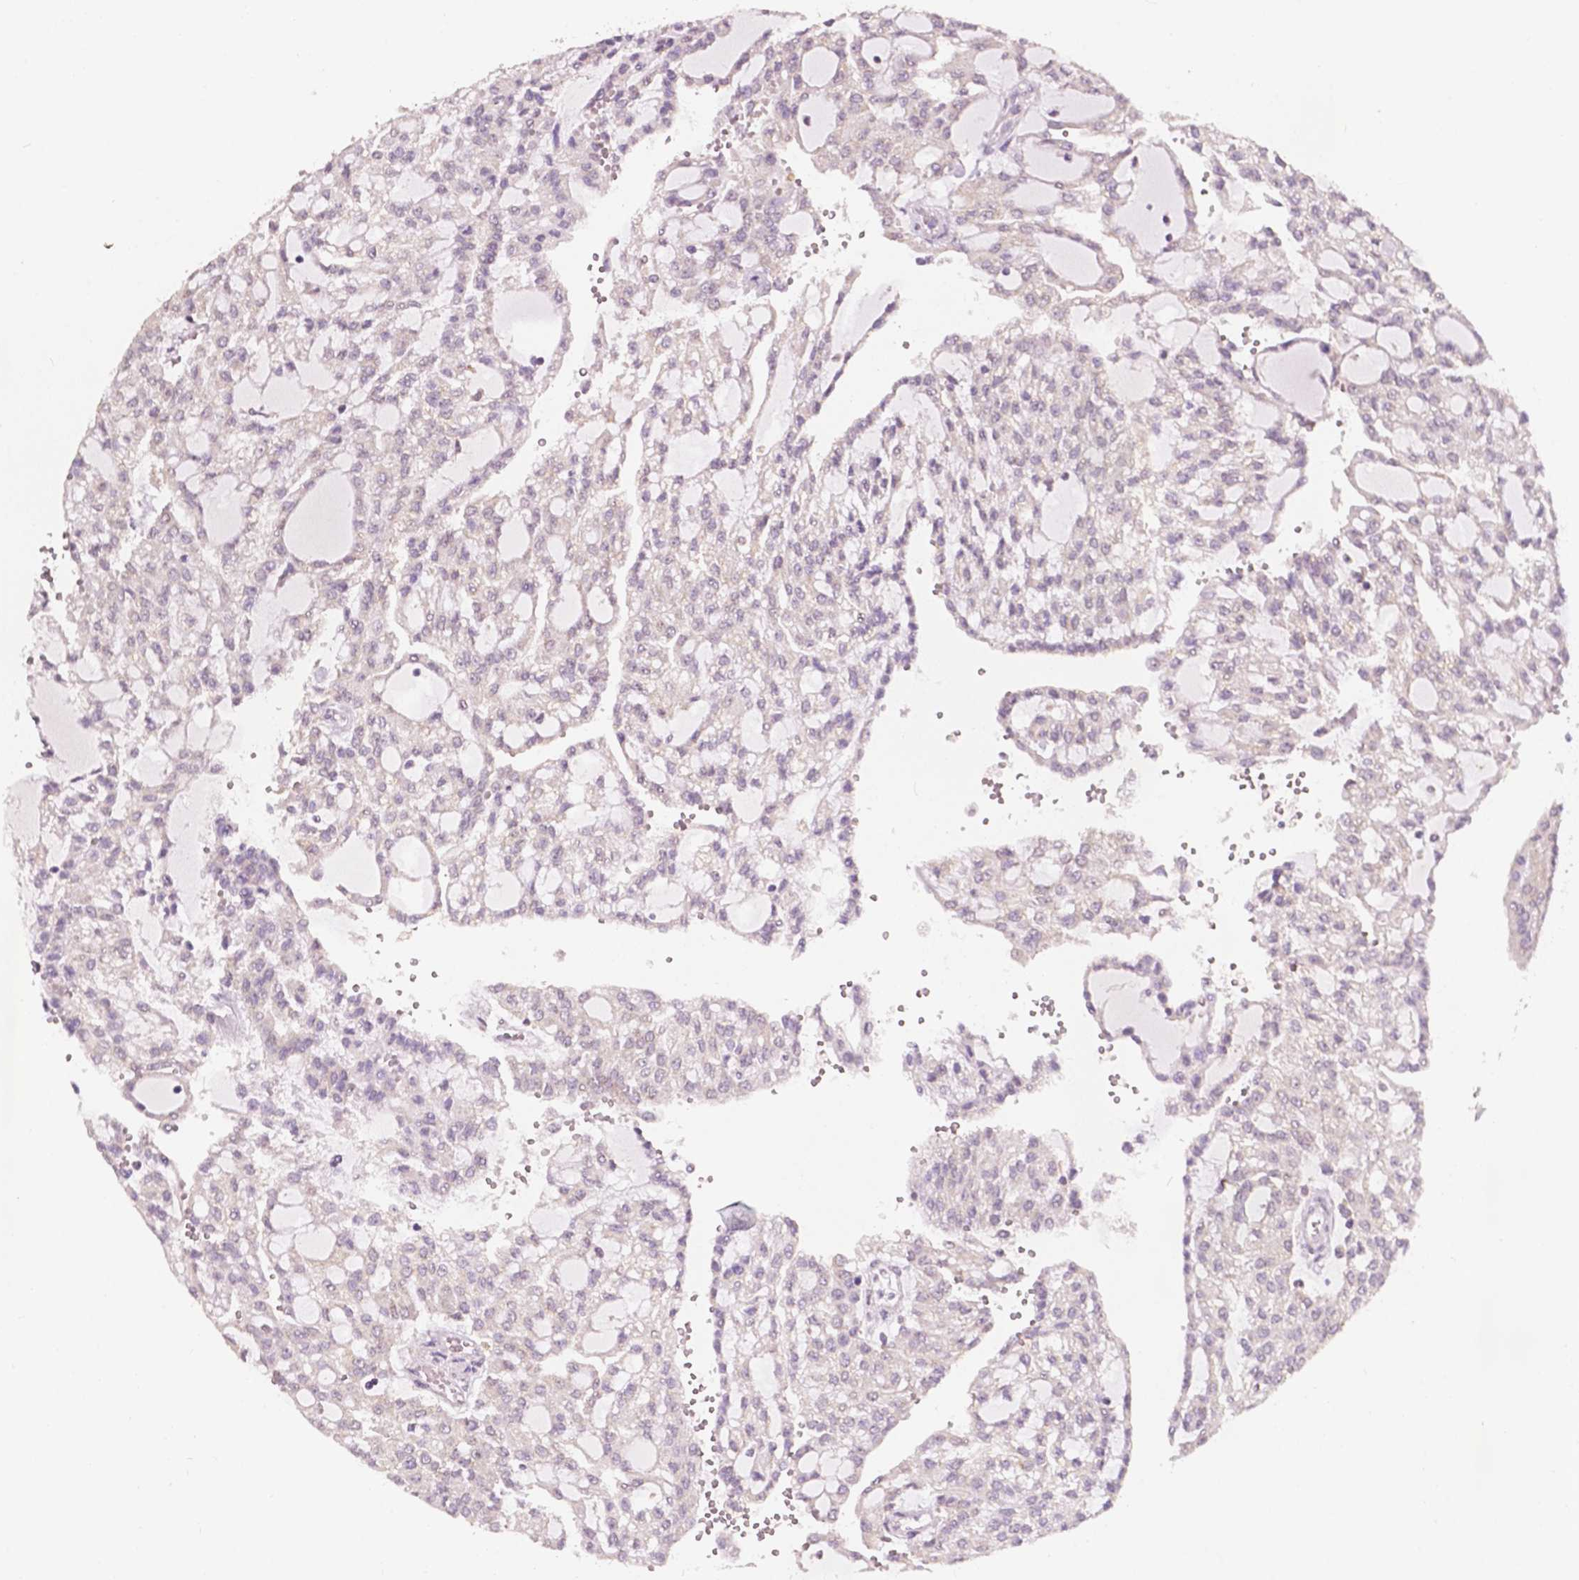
{"staining": {"intensity": "negative", "quantity": "none", "location": "none"}, "tissue": "renal cancer", "cell_type": "Tumor cells", "image_type": "cancer", "snomed": [{"axis": "morphology", "description": "Adenocarcinoma, NOS"}, {"axis": "topography", "description": "Kidney"}], "caption": "DAB (3,3'-diaminobenzidine) immunohistochemical staining of human renal adenocarcinoma exhibits no significant staining in tumor cells.", "gene": "EBAG9", "patient": {"sex": "male", "age": 63}}